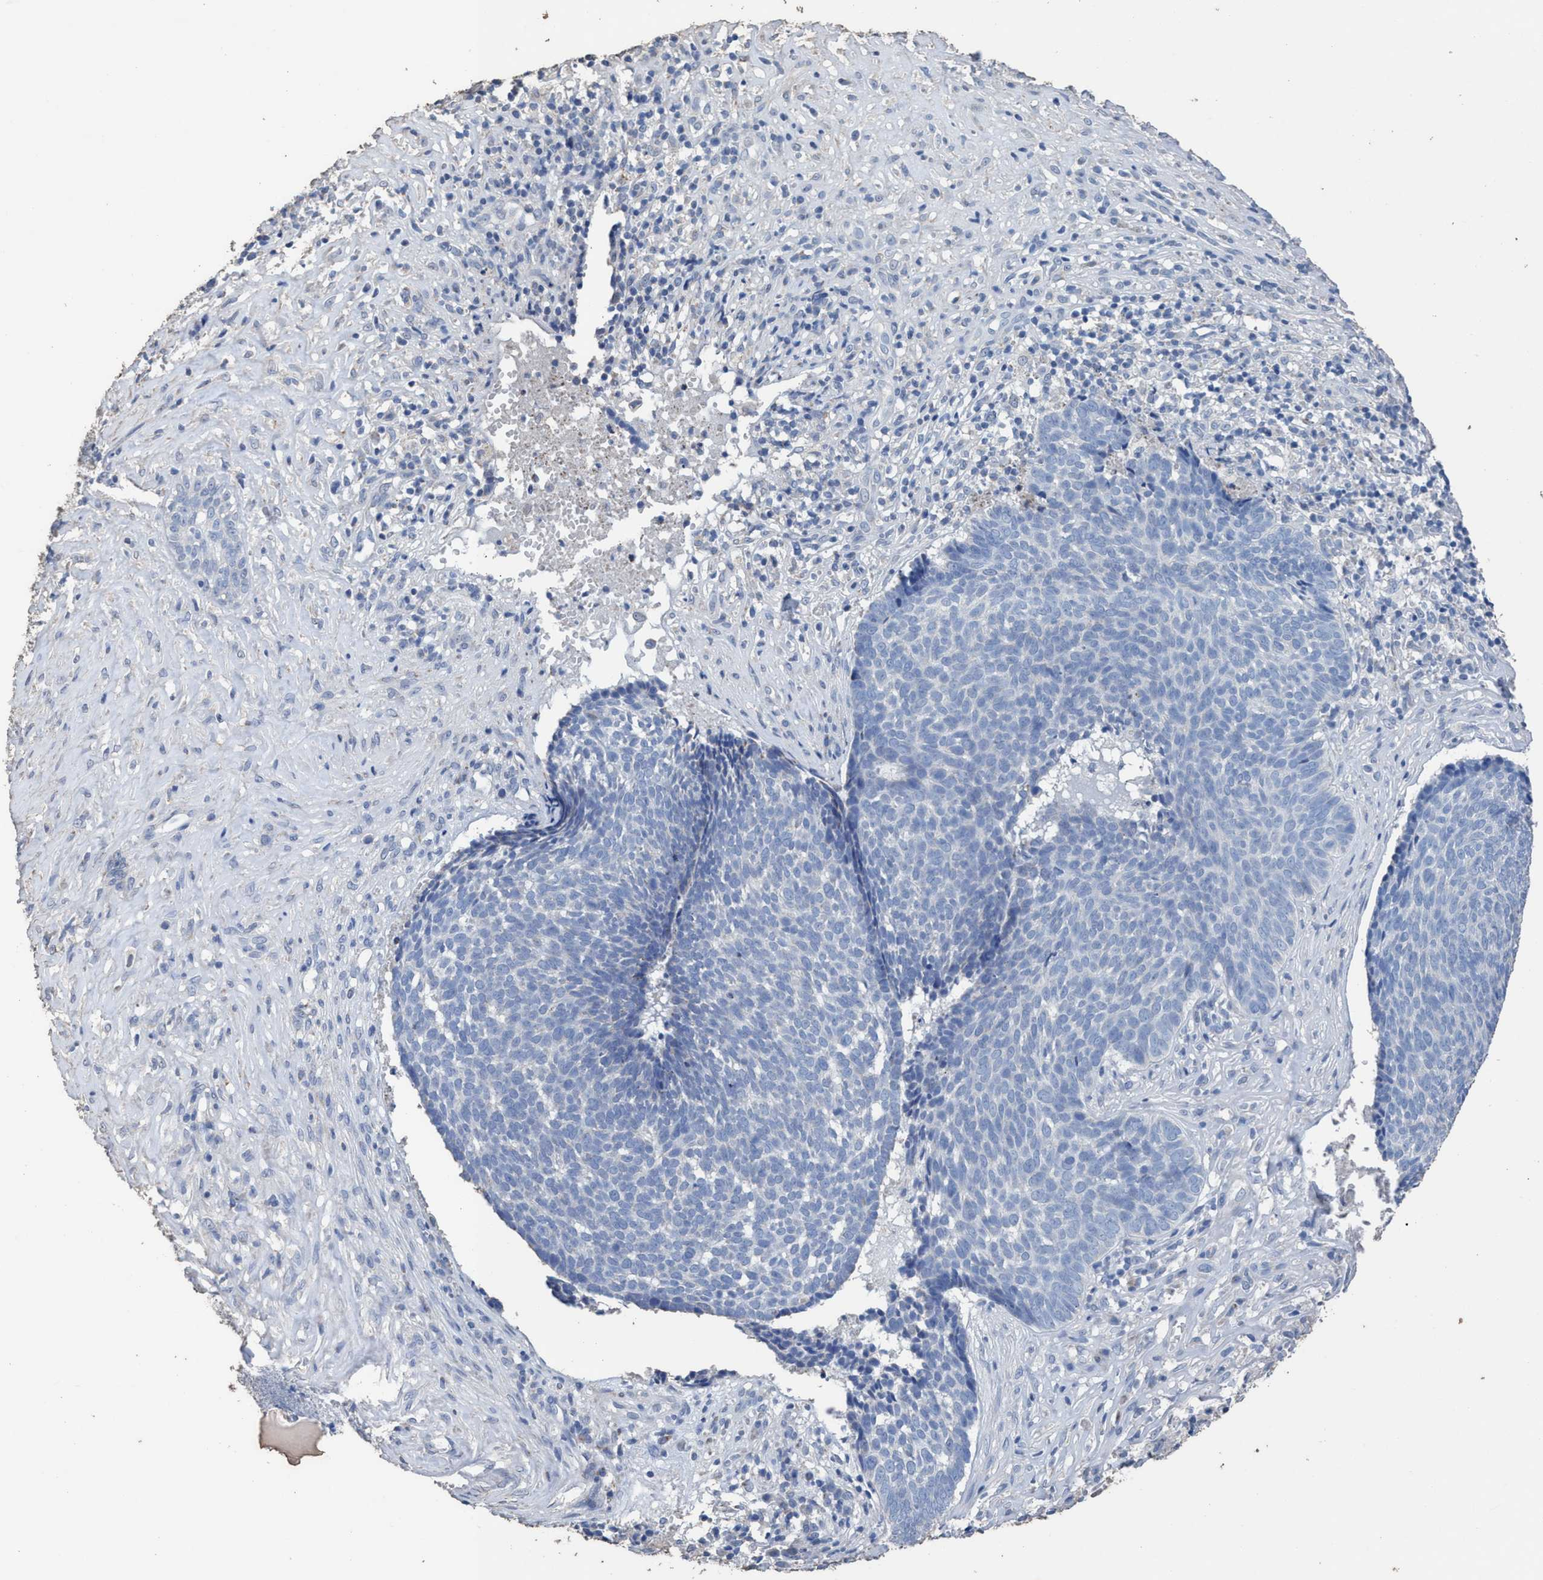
{"staining": {"intensity": "negative", "quantity": "none", "location": "none"}, "tissue": "skin cancer", "cell_type": "Tumor cells", "image_type": "cancer", "snomed": [{"axis": "morphology", "description": "Basal cell carcinoma"}, {"axis": "topography", "description": "Skin"}], "caption": "Skin cancer (basal cell carcinoma) was stained to show a protein in brown. There is no significant expression in tumor cells.", "gene": "RSAD1", "patient": {"sex": "male", "age": 84}}